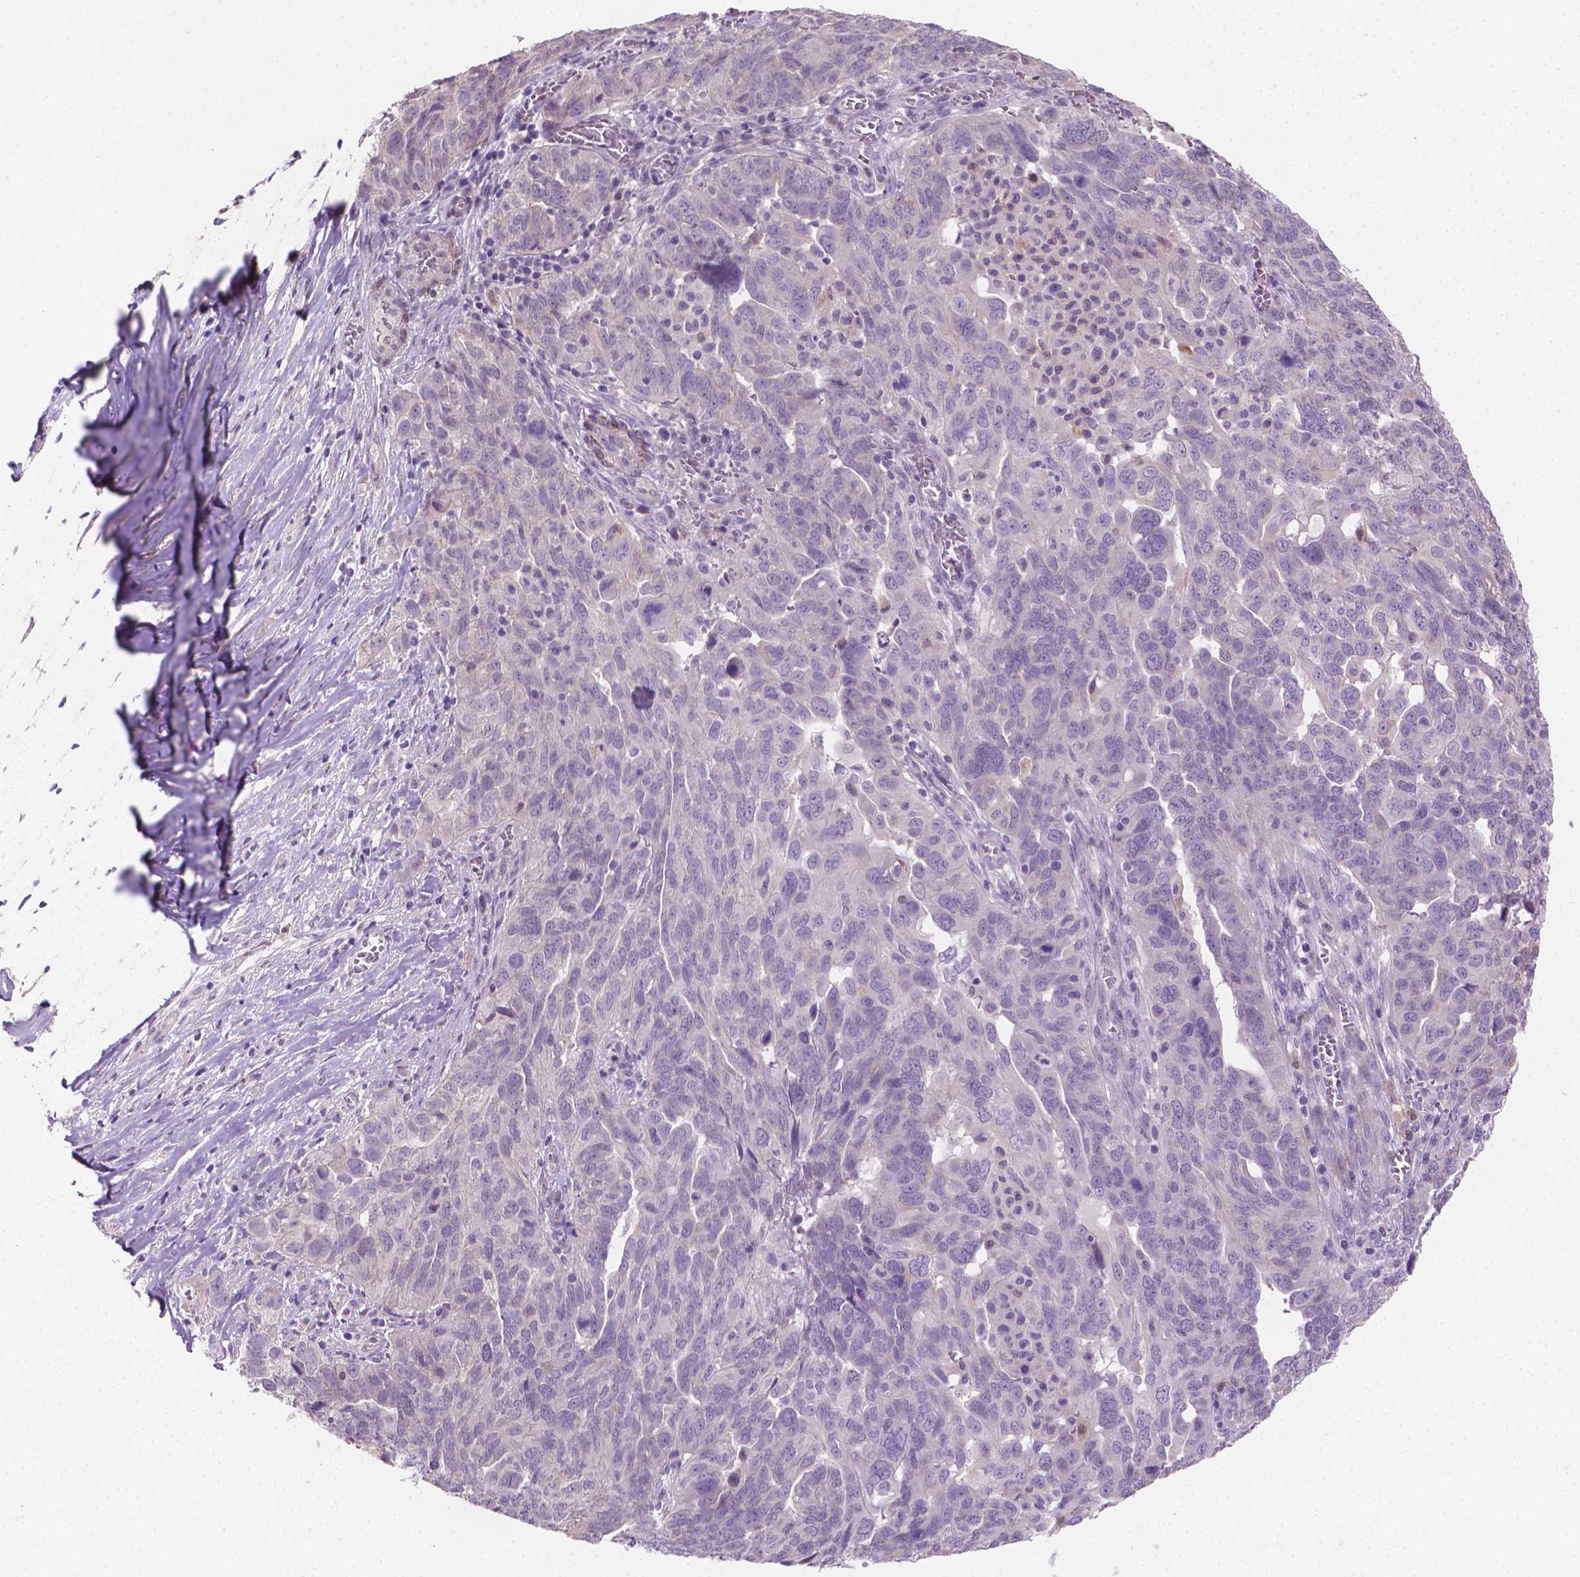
{"staining": {"intensity": "negative", "quantity": "none", "location": "none"}, "tissue": "ovarian cancer", "cell_type": "Tumor cells", "image_type": "cancer", "snomed": [{"axis": "morphology", "description": "Carcinoma, endometroid"}, {"axis": "topography", "description": "Soft tissue"}, {"axis": "topography", "description": "Ovary"}], "caption": "A micrograph of ovarian cancer stained for a protein shows no brown staining in tumor cells. The staining is performed using DAB (3,3'-diaminobenzidine) brown chromogen with nuclei counter-stained in using hematoxylin.", "gene": "GSDMA", "patient": {"sex": "female", "age": 52}}